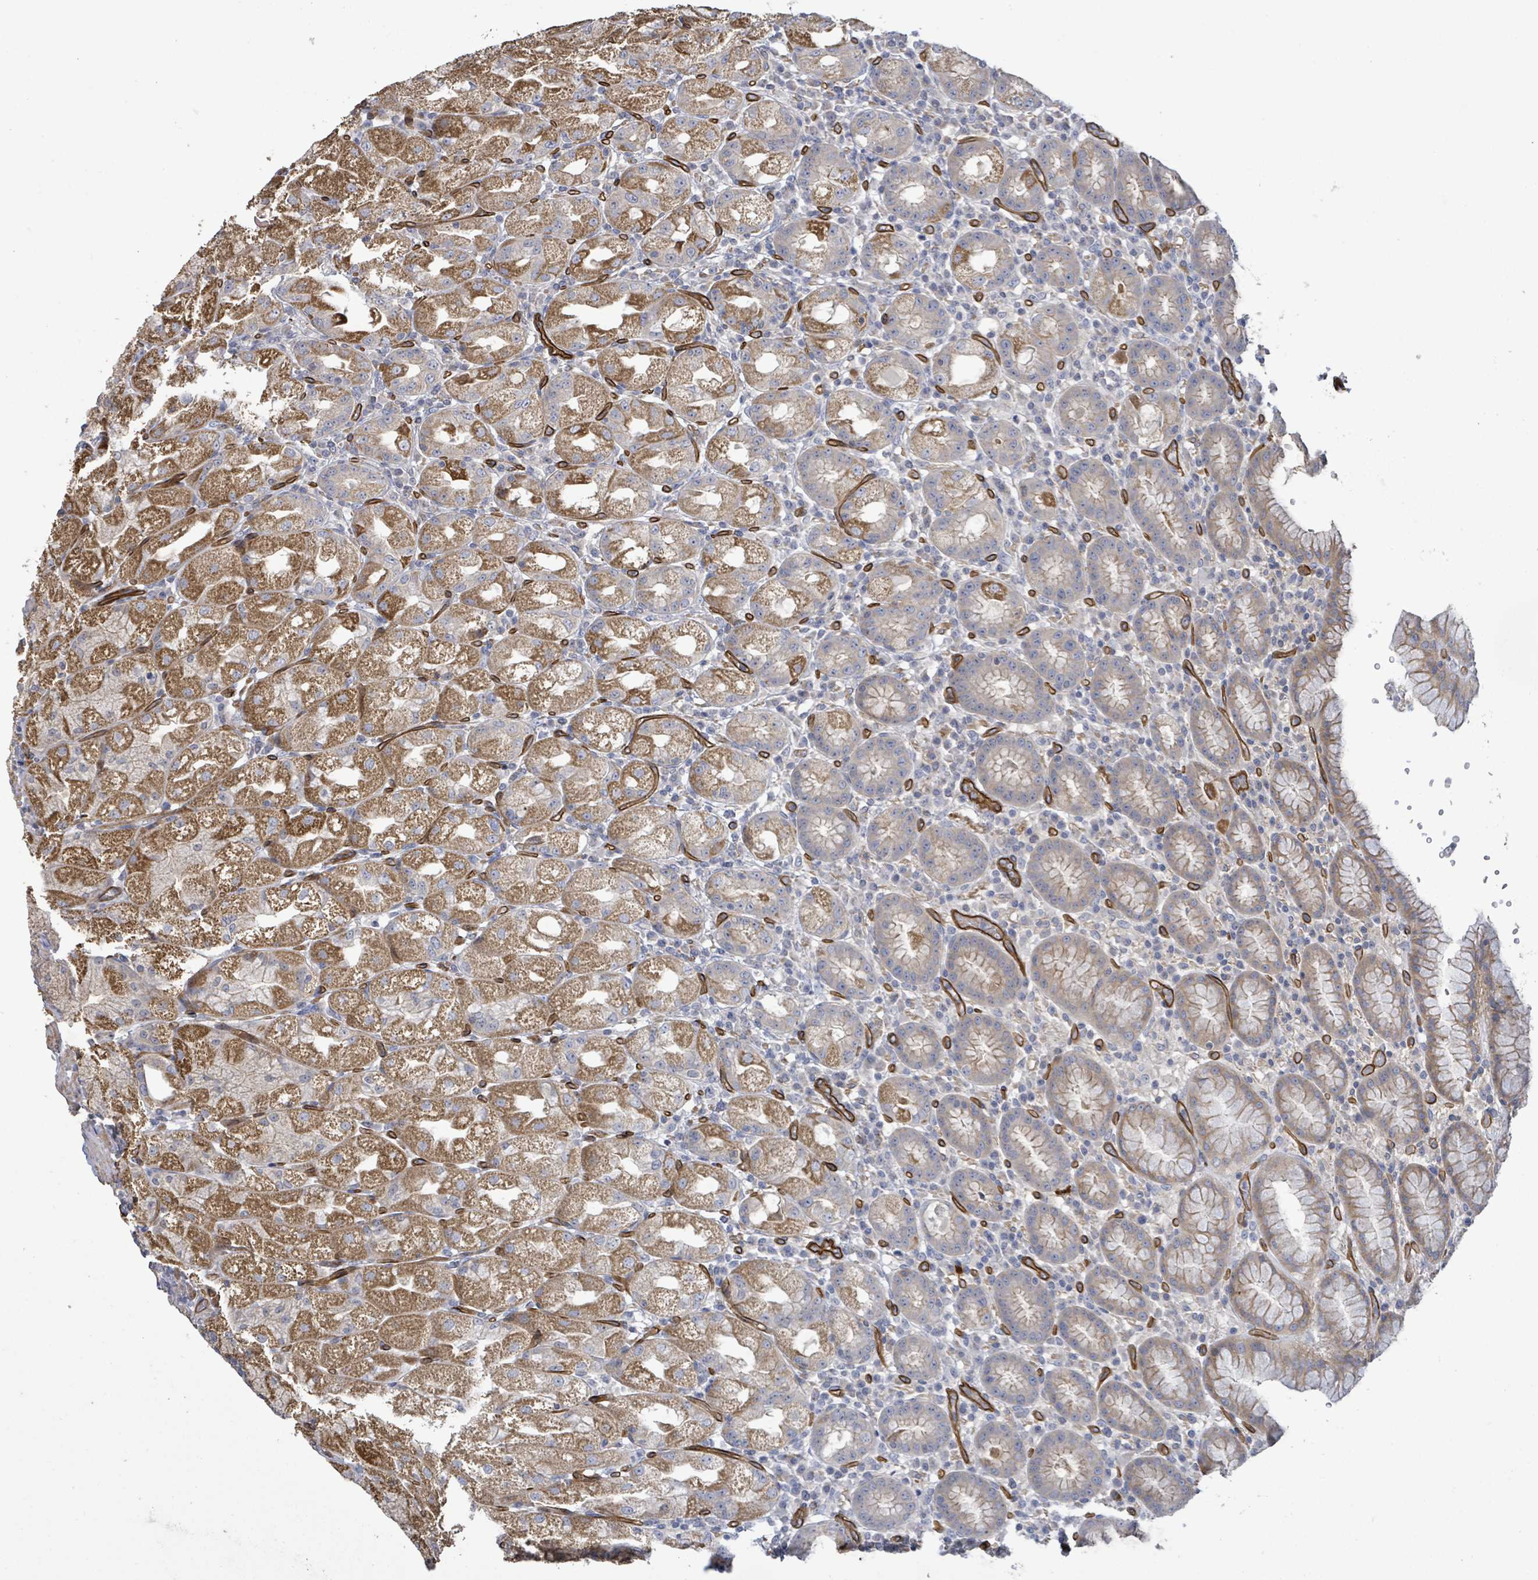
{"staining": {"intensity": "moderate", "quantity": "25%-75%", "location": "cytoplasmic/membranous"}, "tissue": "stomach", "cell_type": "Glandular cells", "image_type": "normal", "snomed": [{"axis": "morphology", "description": "Normal tissue, NOS"}, {"axis": "topography", "description": "Stomach, upper"}], "caption": "Immunohistochemical staining of unremarkable human stomach shows 25%-75% levels of moderate cytoplasmic/membranous protein positivity in about 25%-75% of glandular cells. The protein of interest is shown in brown color, while the nuclei are stained blue.", "gene": "KANK3", "patient": {"sex": "male", "age": 52}}